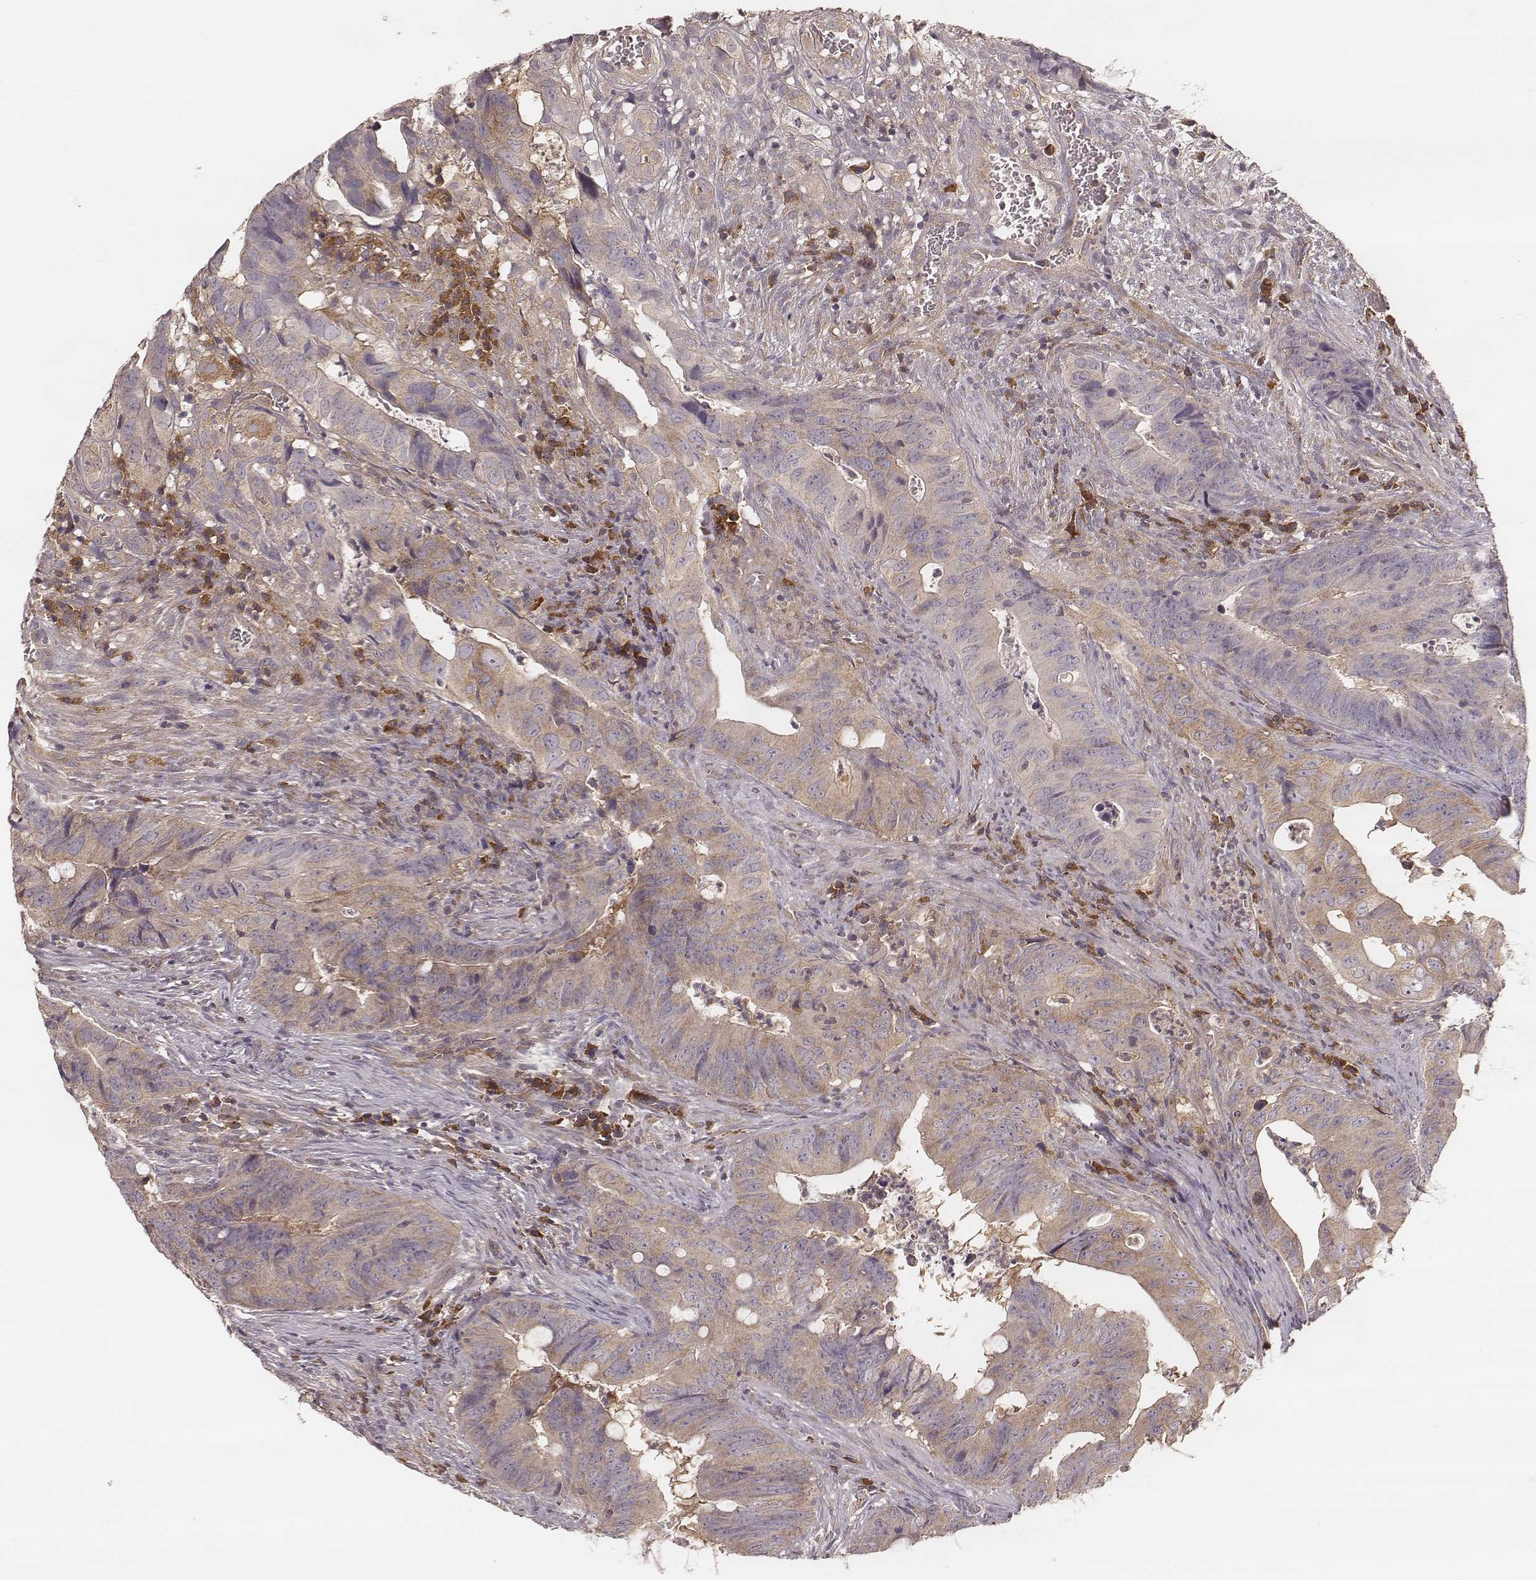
{"staining": {"intensity": "weak", "quantity": "25%-75%", "location": "cytoplasmic/membranous"}, "tissue": "colorectal cancer", "cell_type": "Tumor cells", "image_type": "cancer", "snomed": [{"axis": "morphology", "description": "Adenocarcinoma, NOS"}, {"axis": "topography", "description": "Colon"}], "caption": "Human adenocarcinoma (colorectal) stained with a protein marker demonstrates weak staining in tumor cells.", "gene": "CARS1", "patient": {"sex": "female", "age": 82}}